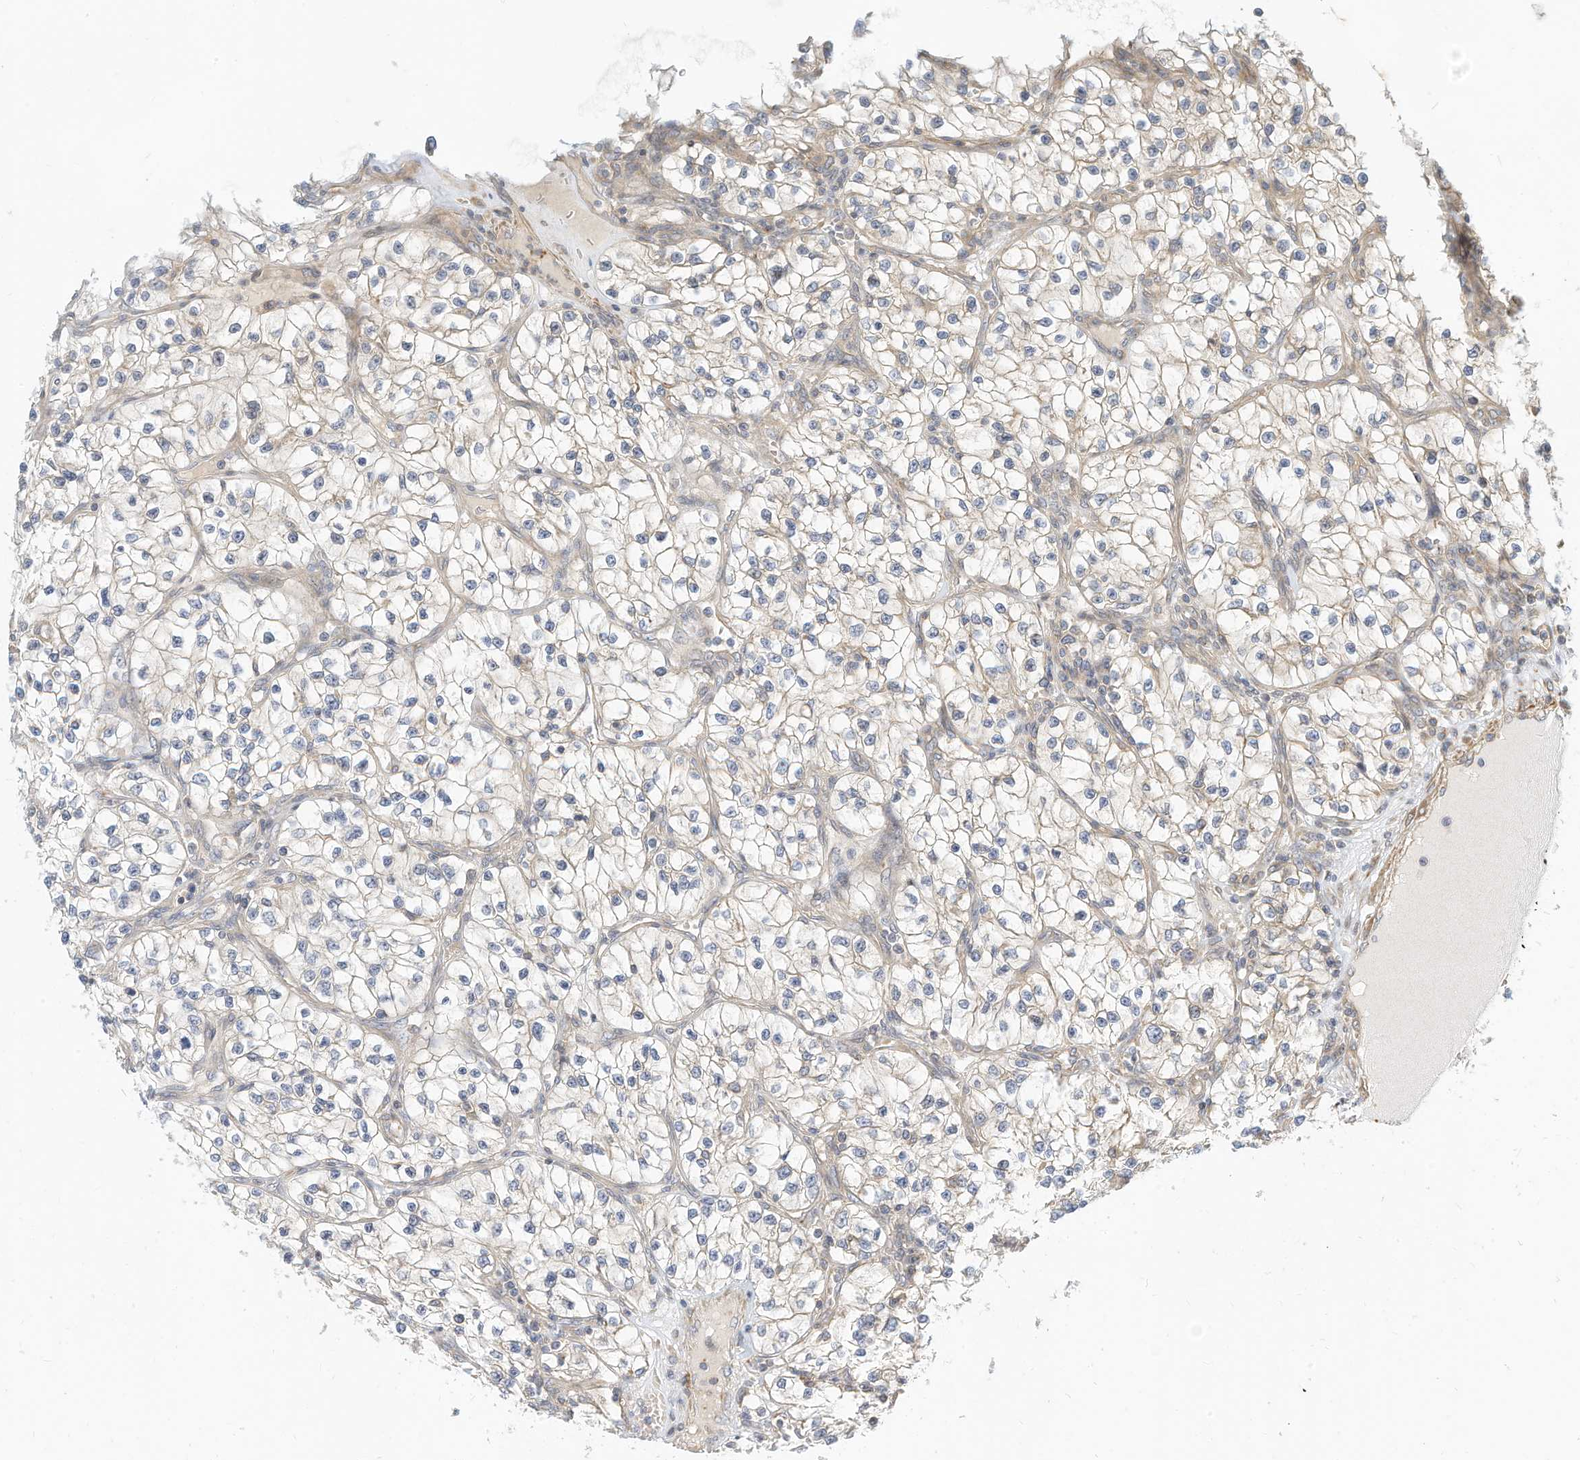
{"staining": {"intensity": "negative", "quantity": "none", "location": "none"}, "tissue": "renal cancer", "cell_type": "Tumor cells", "image_type": "cancer", "snomed": [{"axis": "morphology", "description": "Adenocarcinoma, NOS"}, {"axis": "topography", "description": "Kidney"}], "caption": "There is no significant expression in tumor cells of renal cancer (adenocarcinoma). (Brightfield microscopy of DAB immunohistochemistry (IHC) at high magnification).", "gene": "OFD1", "patient": {"sex": "female", "age": 57}}